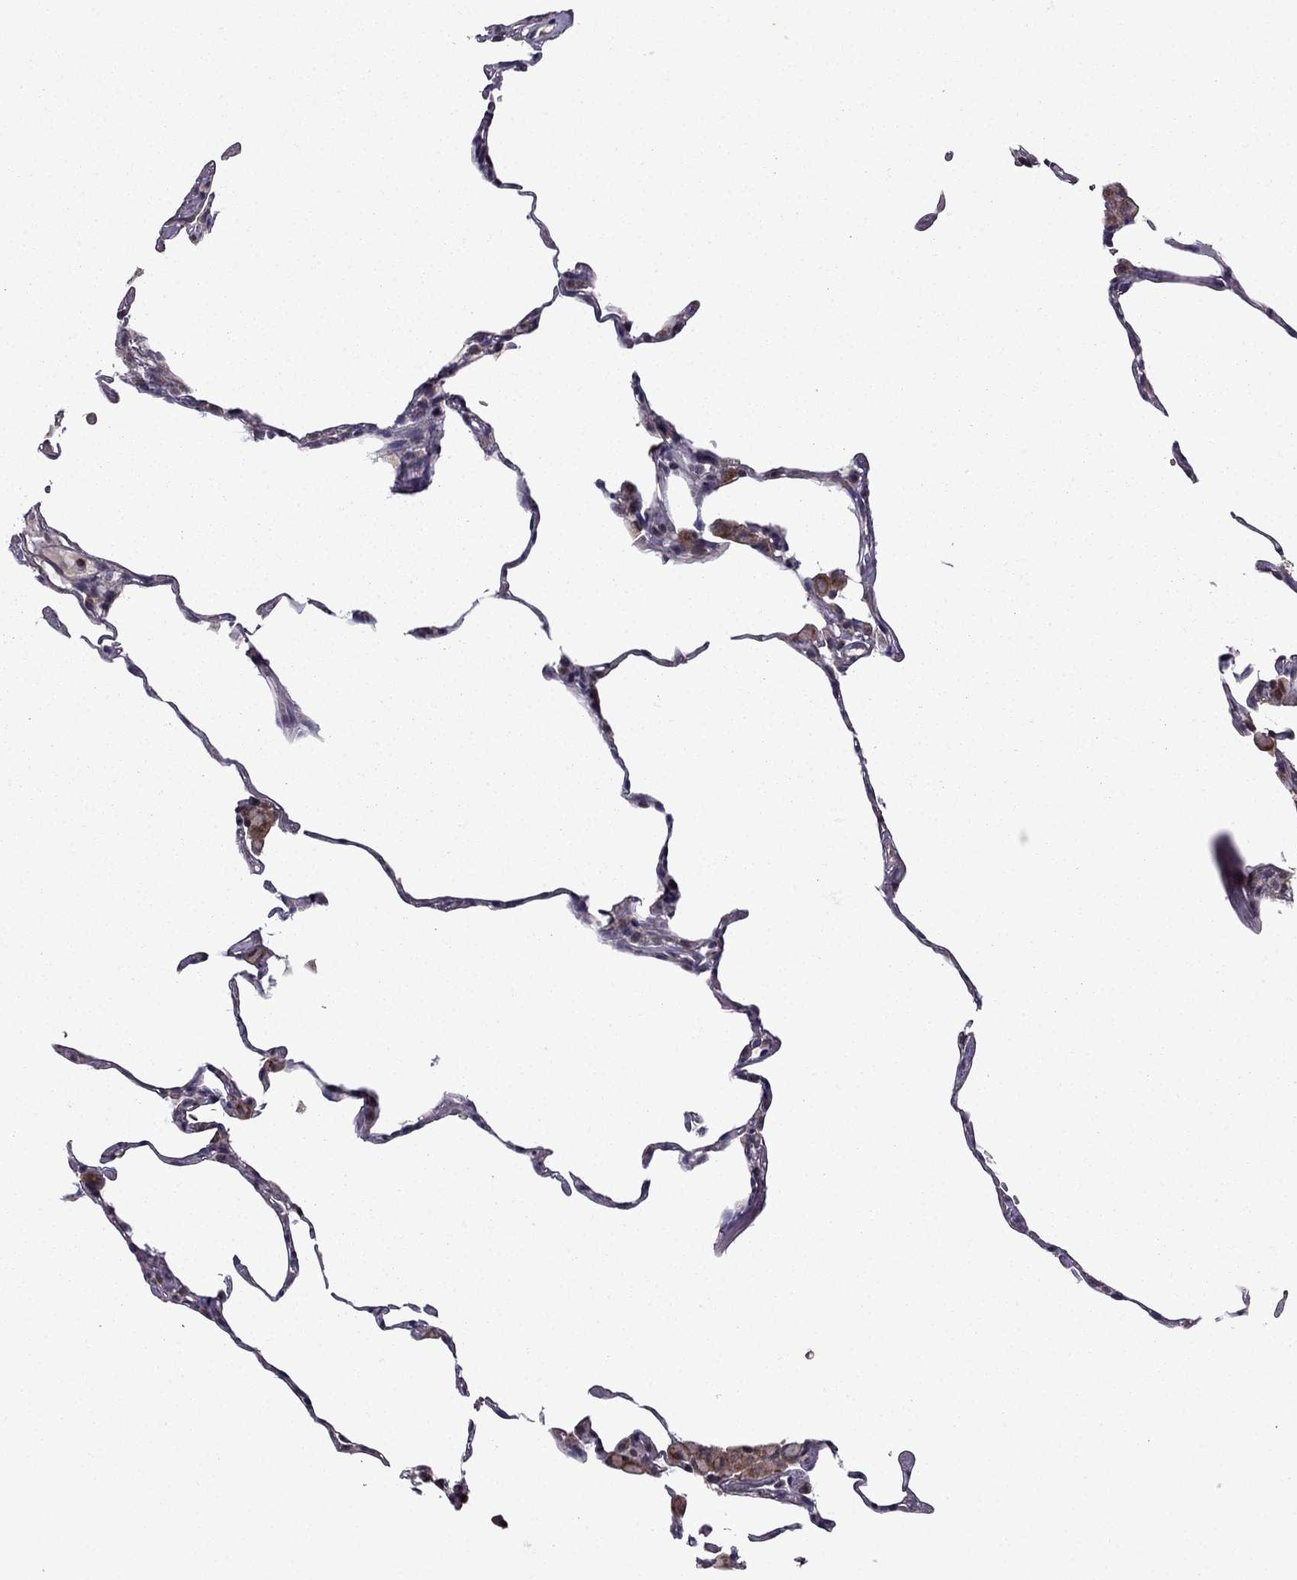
{"staining": {"intensity": "weak", "quantity": "25%-75%", "location": "cytoplasmic/membranous"}, "tissue": "lung", "cell_type": "Alveolar cells", "image_type": "normal", "snomed": [{"axis": "morphology", "description": "Normal tissue, NOS"}, {"axis": "topography", "description": "Lung"}], "caption": "This is a micrograph of IHC staining of normal lung, which shows weak positivity in the cytoplasmic/membranous of alveolar cells.", "gene": "TAB2", "patient": {"sex": "female", "age": 57}}